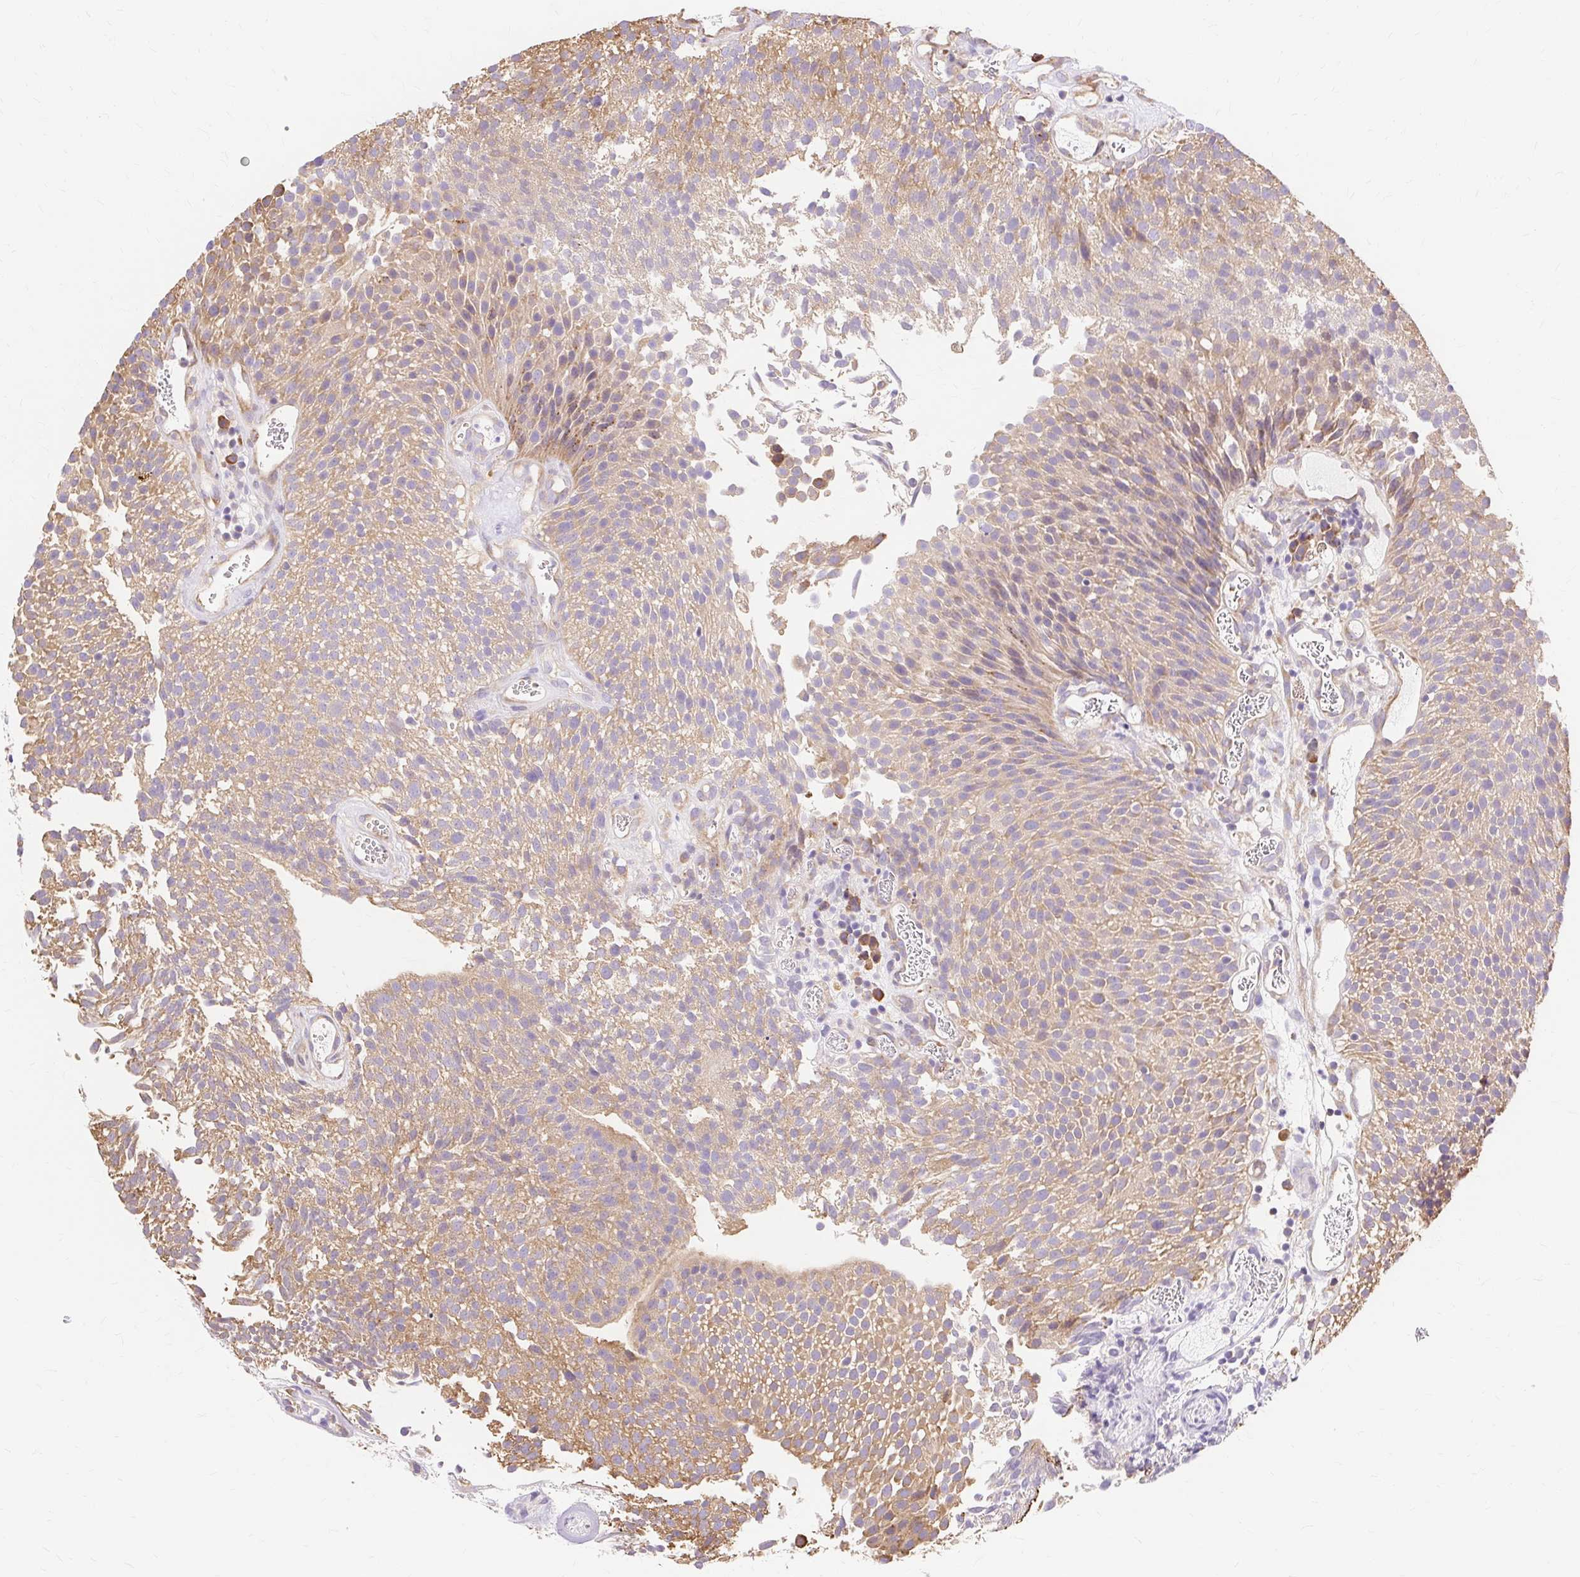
{"staining": {"intensity": "moderate", "quantity": "25%-75%", "location": "cytoplasmic/membranous"}, "tissue": "urothelial cancer", "cell_type": "Tumor cells", "image_type": "cancer", "snomed": [{"axis": "morphology", "description": "Urothelial carcinoma, Low grade"}, {"axis": "topography", "description": "Urinary bladder"}], "caption": "DAB immunohistochemical staining of human urothelial carcinoma (low-grade) shows moderate cytoplasmic/membranous protein expression in about 25%-75% of tumor cells.", "gene": "RPS17", "patient": {"sex": "female", "age": 79}}